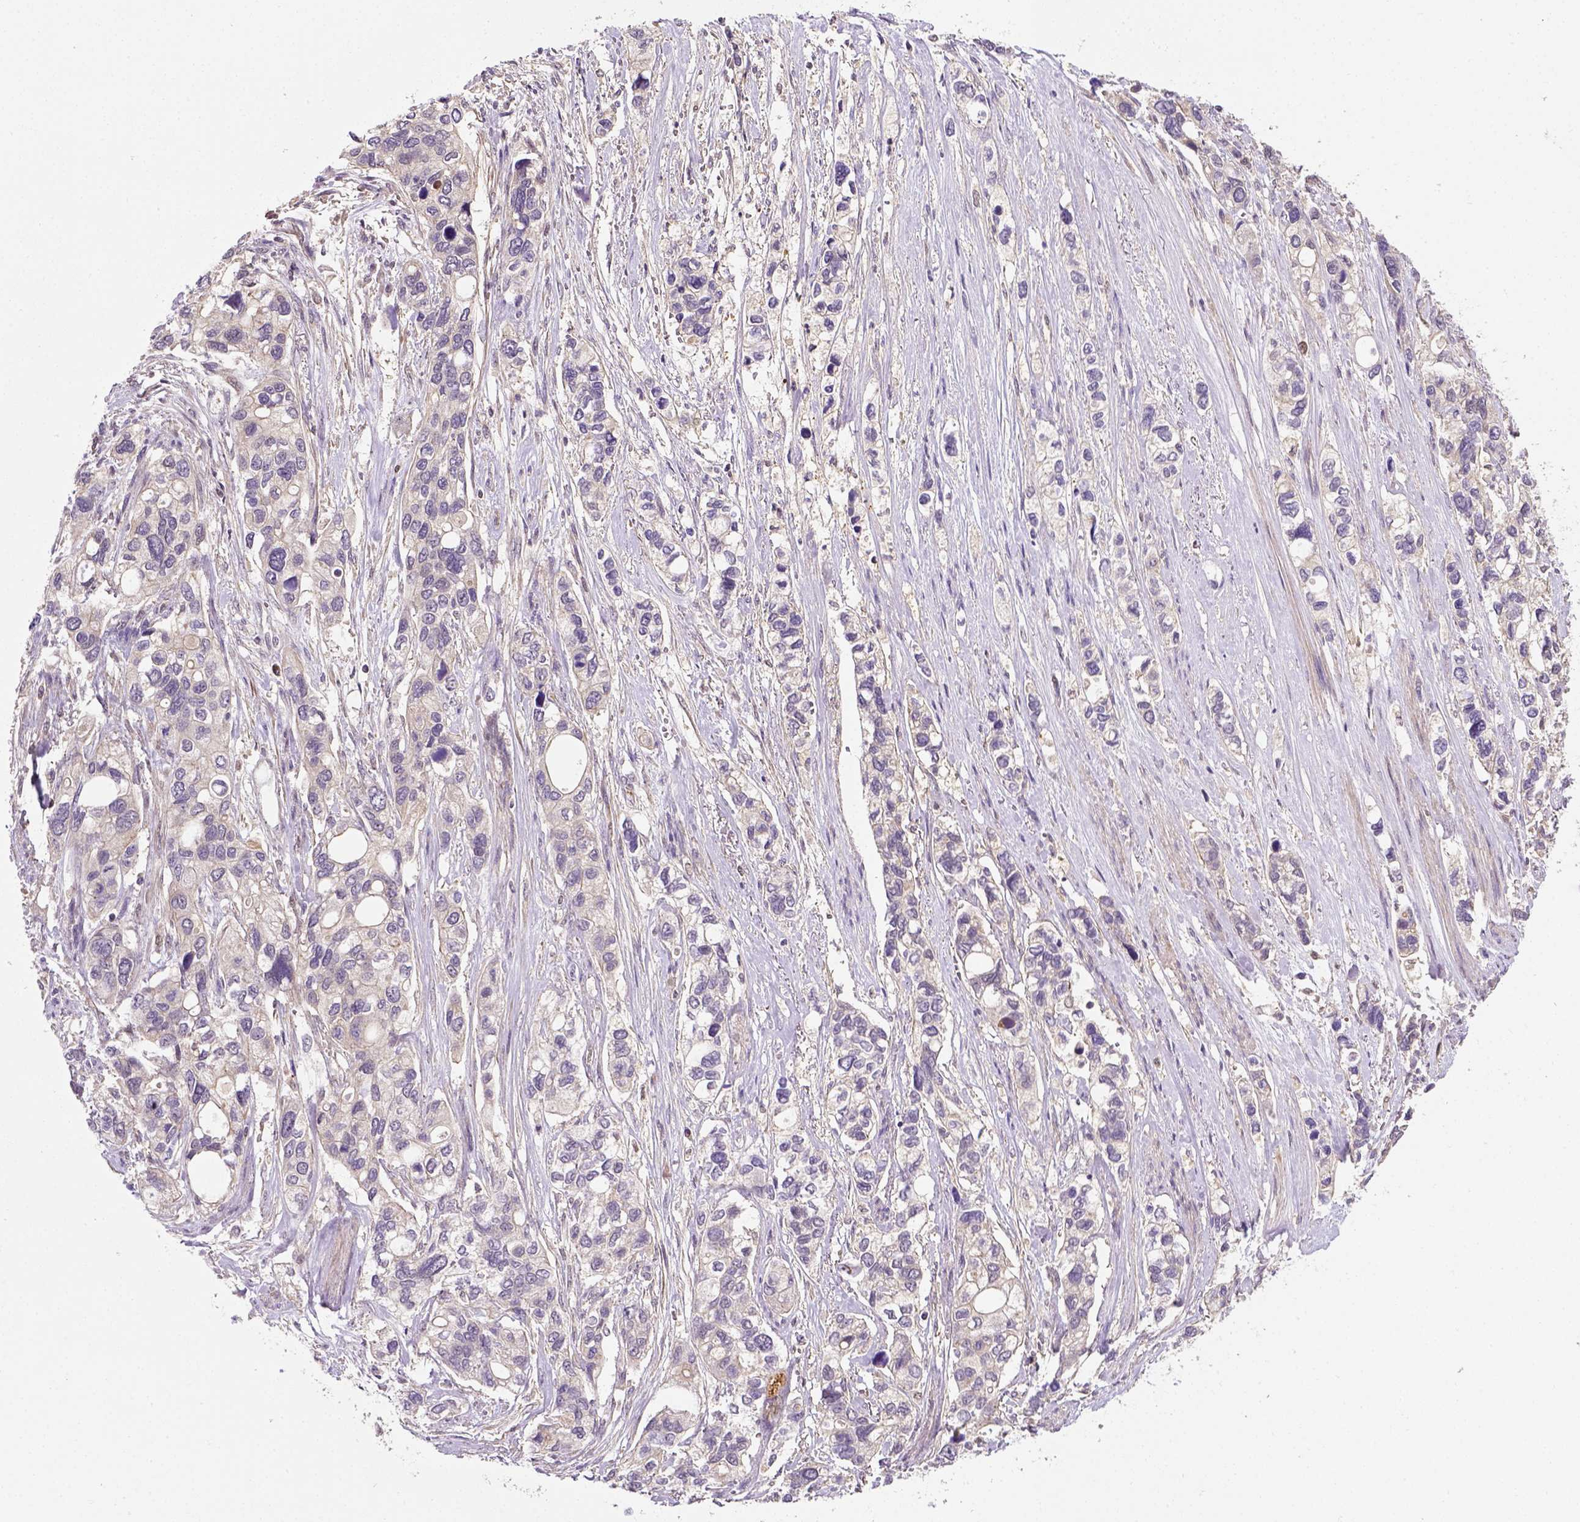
{"staining": {"intensity": "negative", "quantity": "none", "location": "none"}, "tissue": "stomach cancer", "cell_type": "Tumor cells", "image_type": "cancer", "snomed": [{"axis": "morphology", "description": "Adenocarcinoma, NOS"}, {"axis": "topography", "description": "Stomach, upper"}], "caption": "The immunohistochemistry micrograph has no significant staining in tumor cells of stomach cancer (adenocarcinoma) tissue.", "gene": "MATK", "patient": {"sex": "female", "age": 81}}